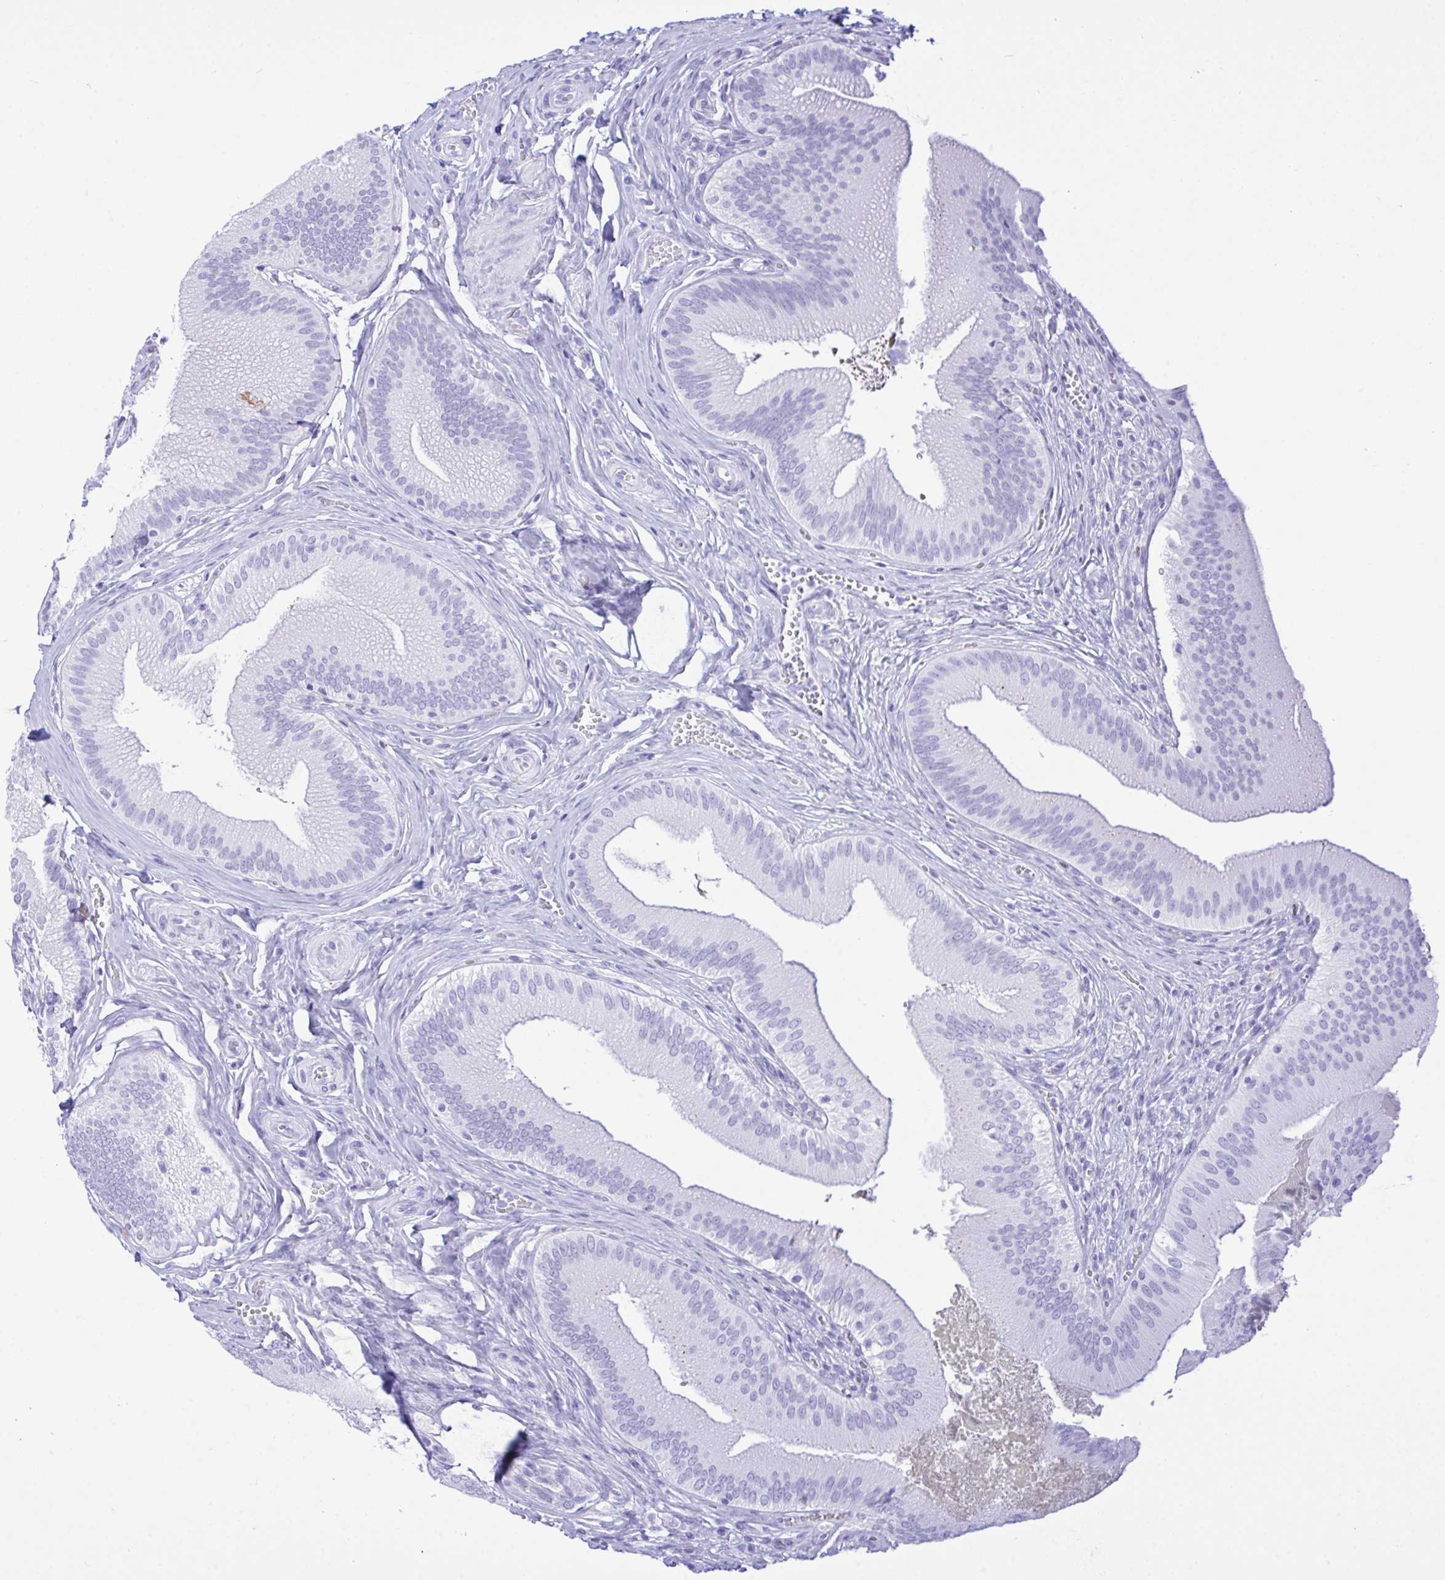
{"staining": {"intensity": "negative", "quantity": "none", "location": "none"}, "tissue": "gallbladder", "cell_type": "Glandular cells", "image_type": "normal", "snomed": [{"axis": "morphology", "description": "Normal tissue, NOS"}, {"axis": "topography", "description": "Gallbladder"}], "caption": "The photomicrograph displays no staining of glandular cells in benign gallbladder.", "gene": "SELENOV", "patient": {"sex": "male", "age": 17}}